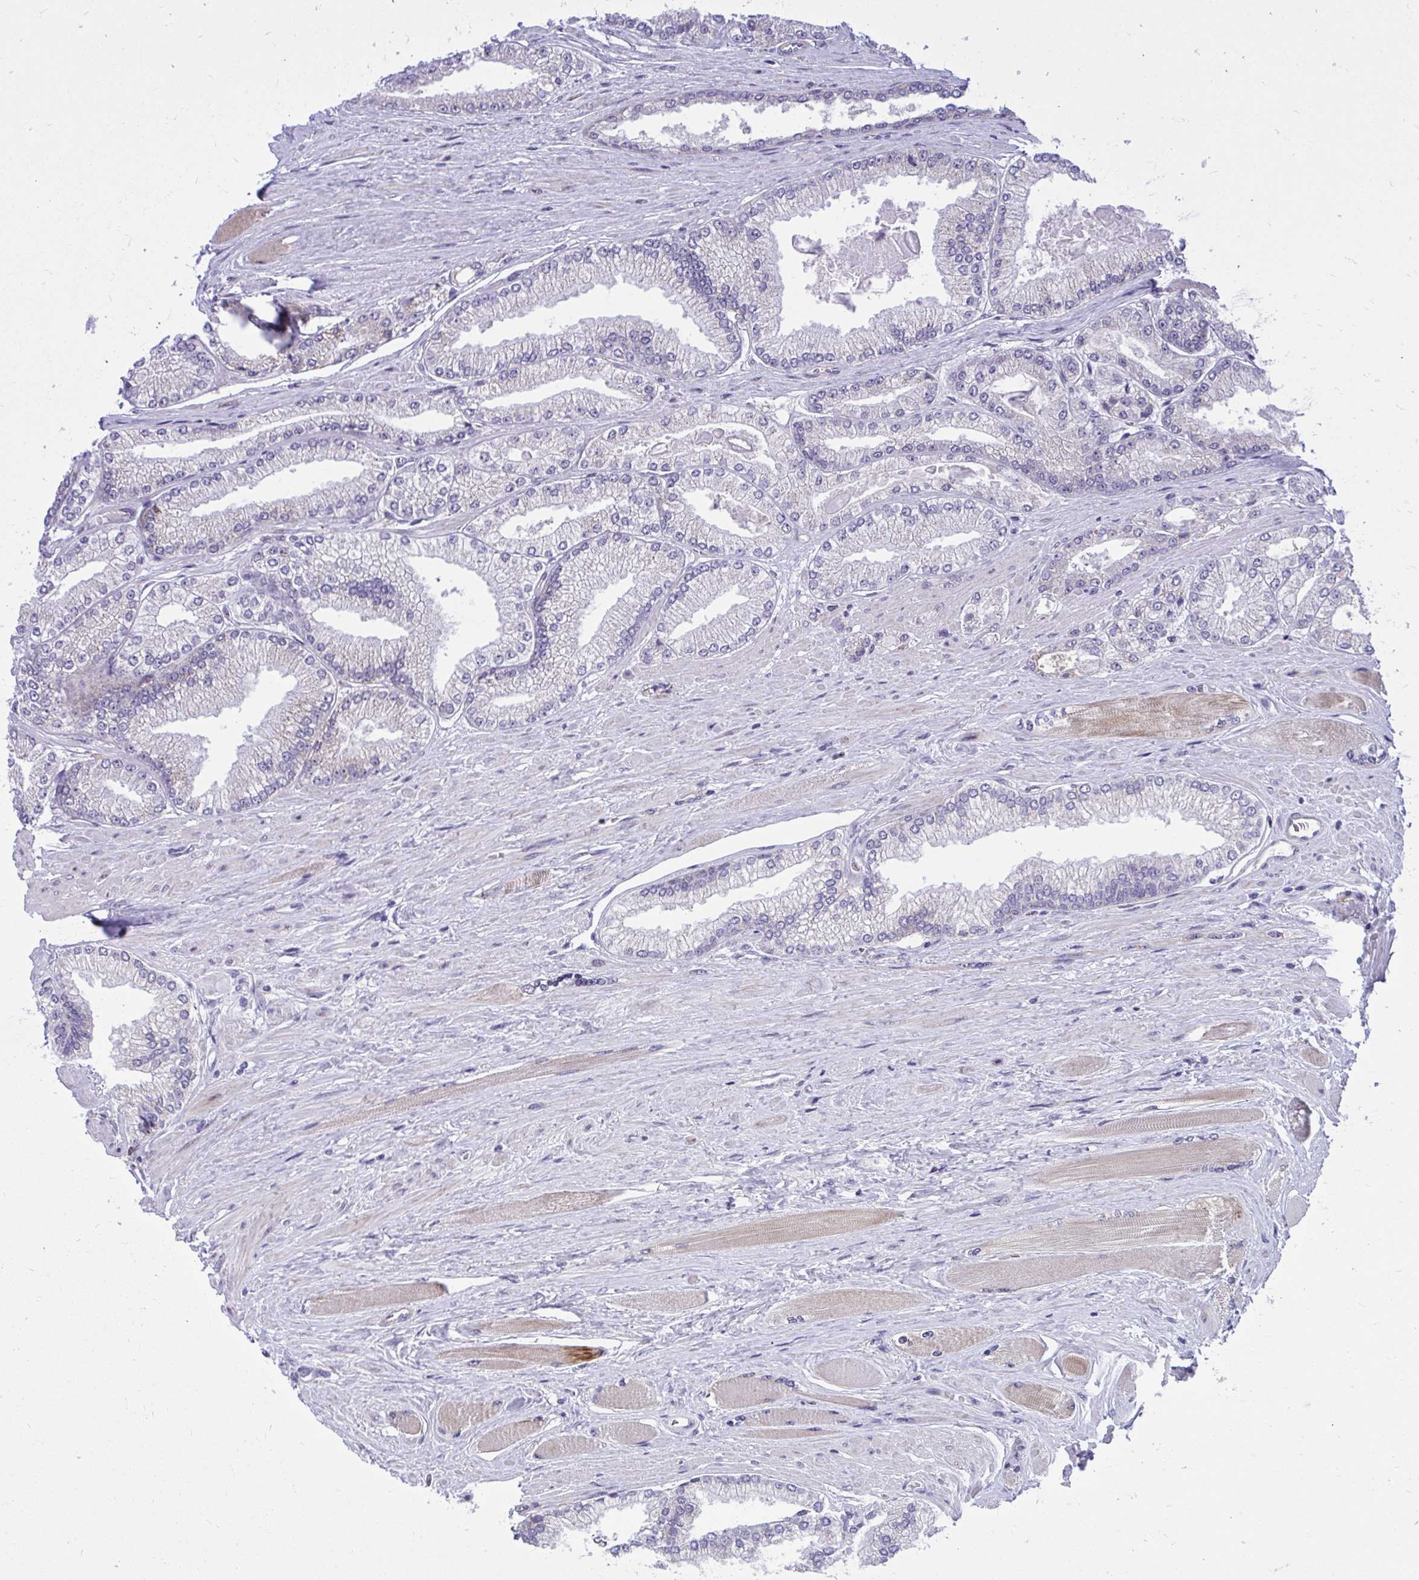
{"staining": {"intensity": "negative", "quantity": "none", "location": "none"}, "tissue": "prostate cancer", "cell_type": "Tumor cells", "image_type": "cancer", "snomed": [{"axis": "morphology", "description": "Adenocarcinoma, Low grade"}, {"axis": "topography", "description": "Prostate"}], "caption": "The micrograph shows no staining of tumor cells in low-grade adenocarcinoma (prostate).", "gene": "GPRIN3", "patient": {"sex": "male", "age": 67}}